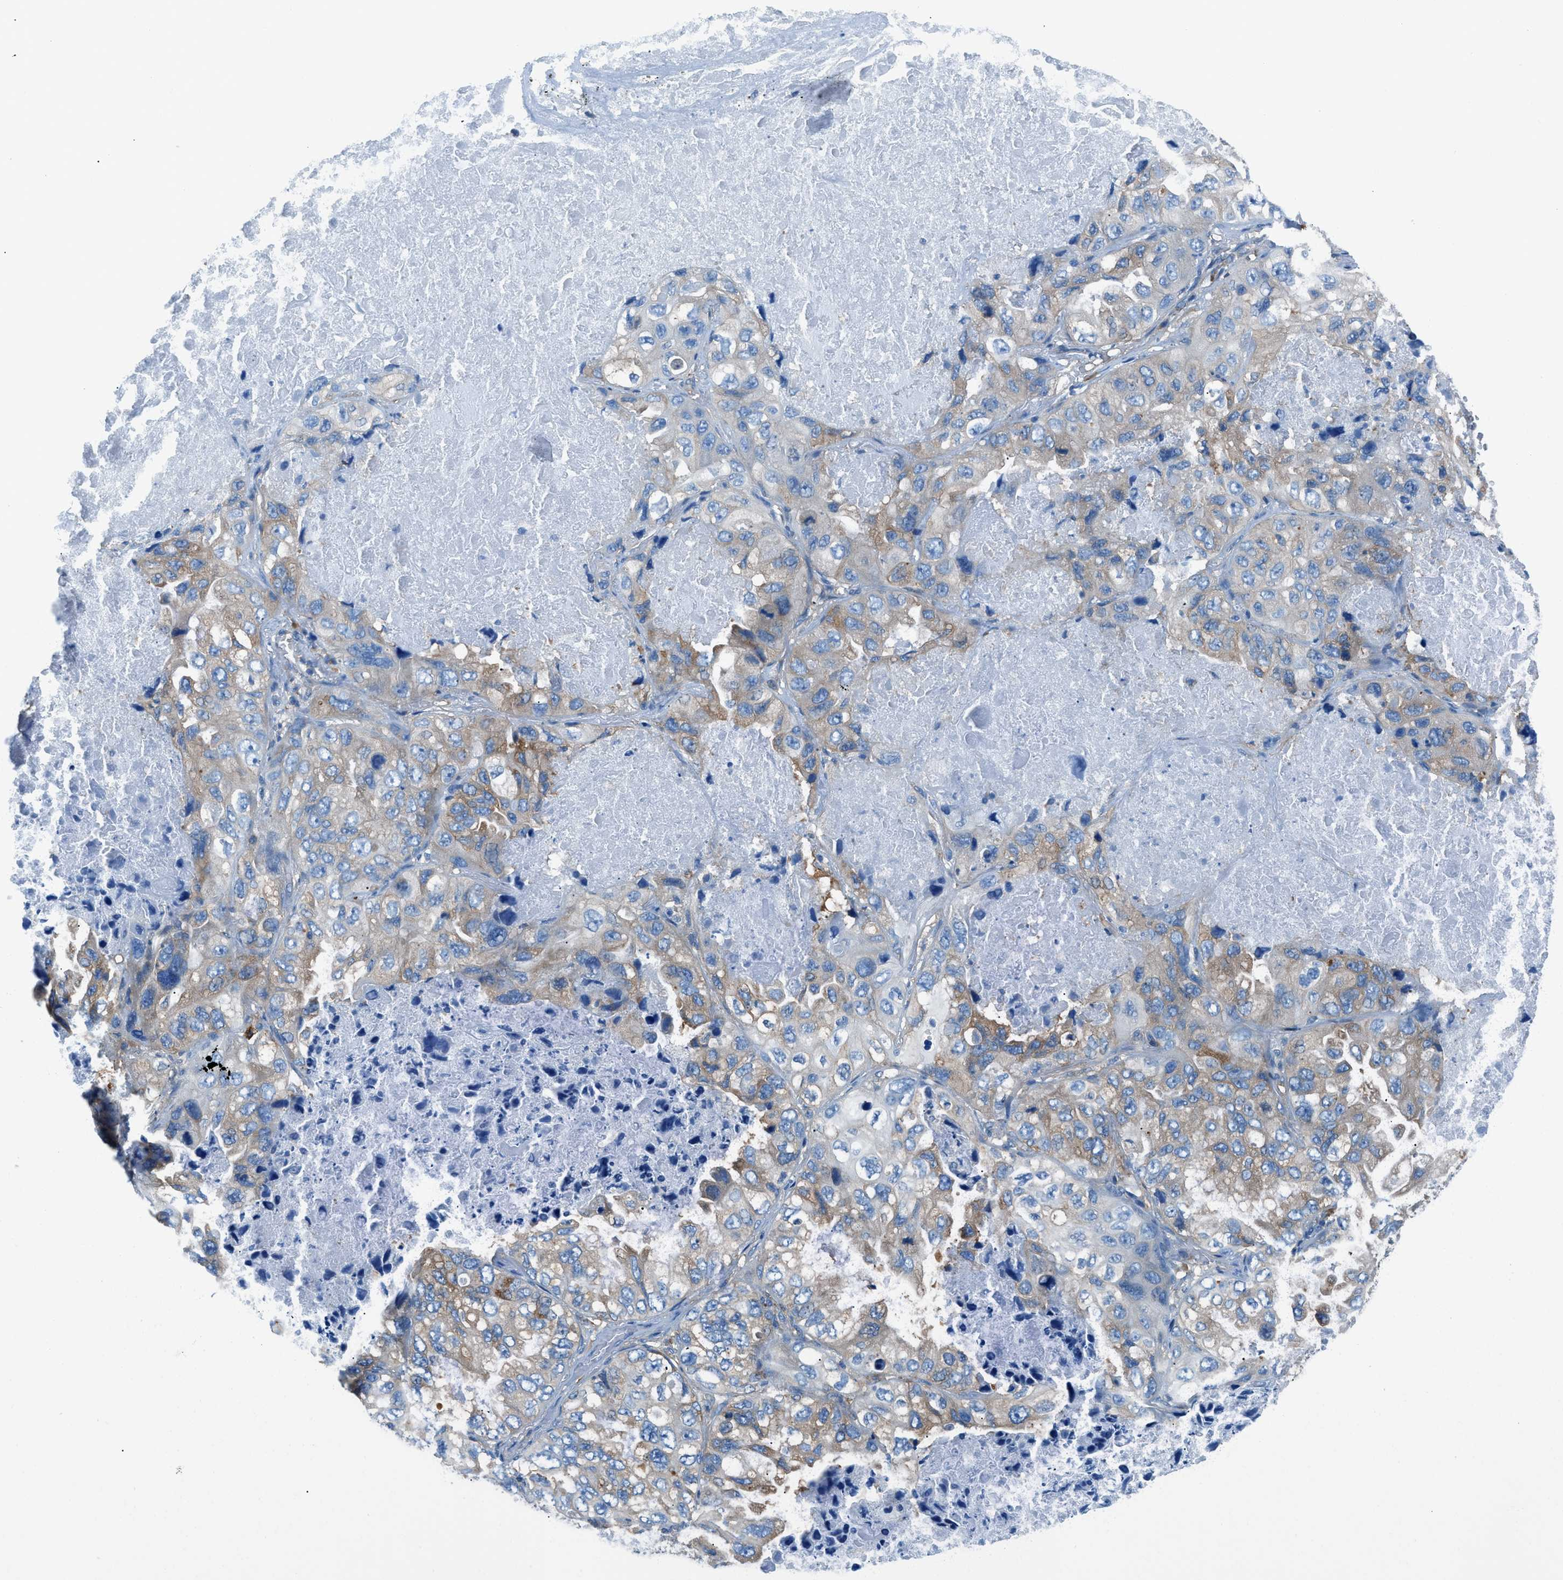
{"staining": {"intensity": "moderate", "quantity": "25%-75%", "location": "cytoplasmic/membranous"}, "tissue": "lung cancer", "cell_type": "Tumor cells", "image_type": "cancer", "snomed": [{"axis": "morphology", "description": "Squamous cell carcinoma, NOS"}, {"axis": "topography", "description": "Lung"}], "caption": "An IHC photomicrograph of neoplastic tissue is shown. Protein staining in brown labels moderate cytoplasmic/membranous positivity in lung squamous cell carcinoma within tumor cells.", "gene": "SARS1", "patient": {"sex": "female", "age": 73}}